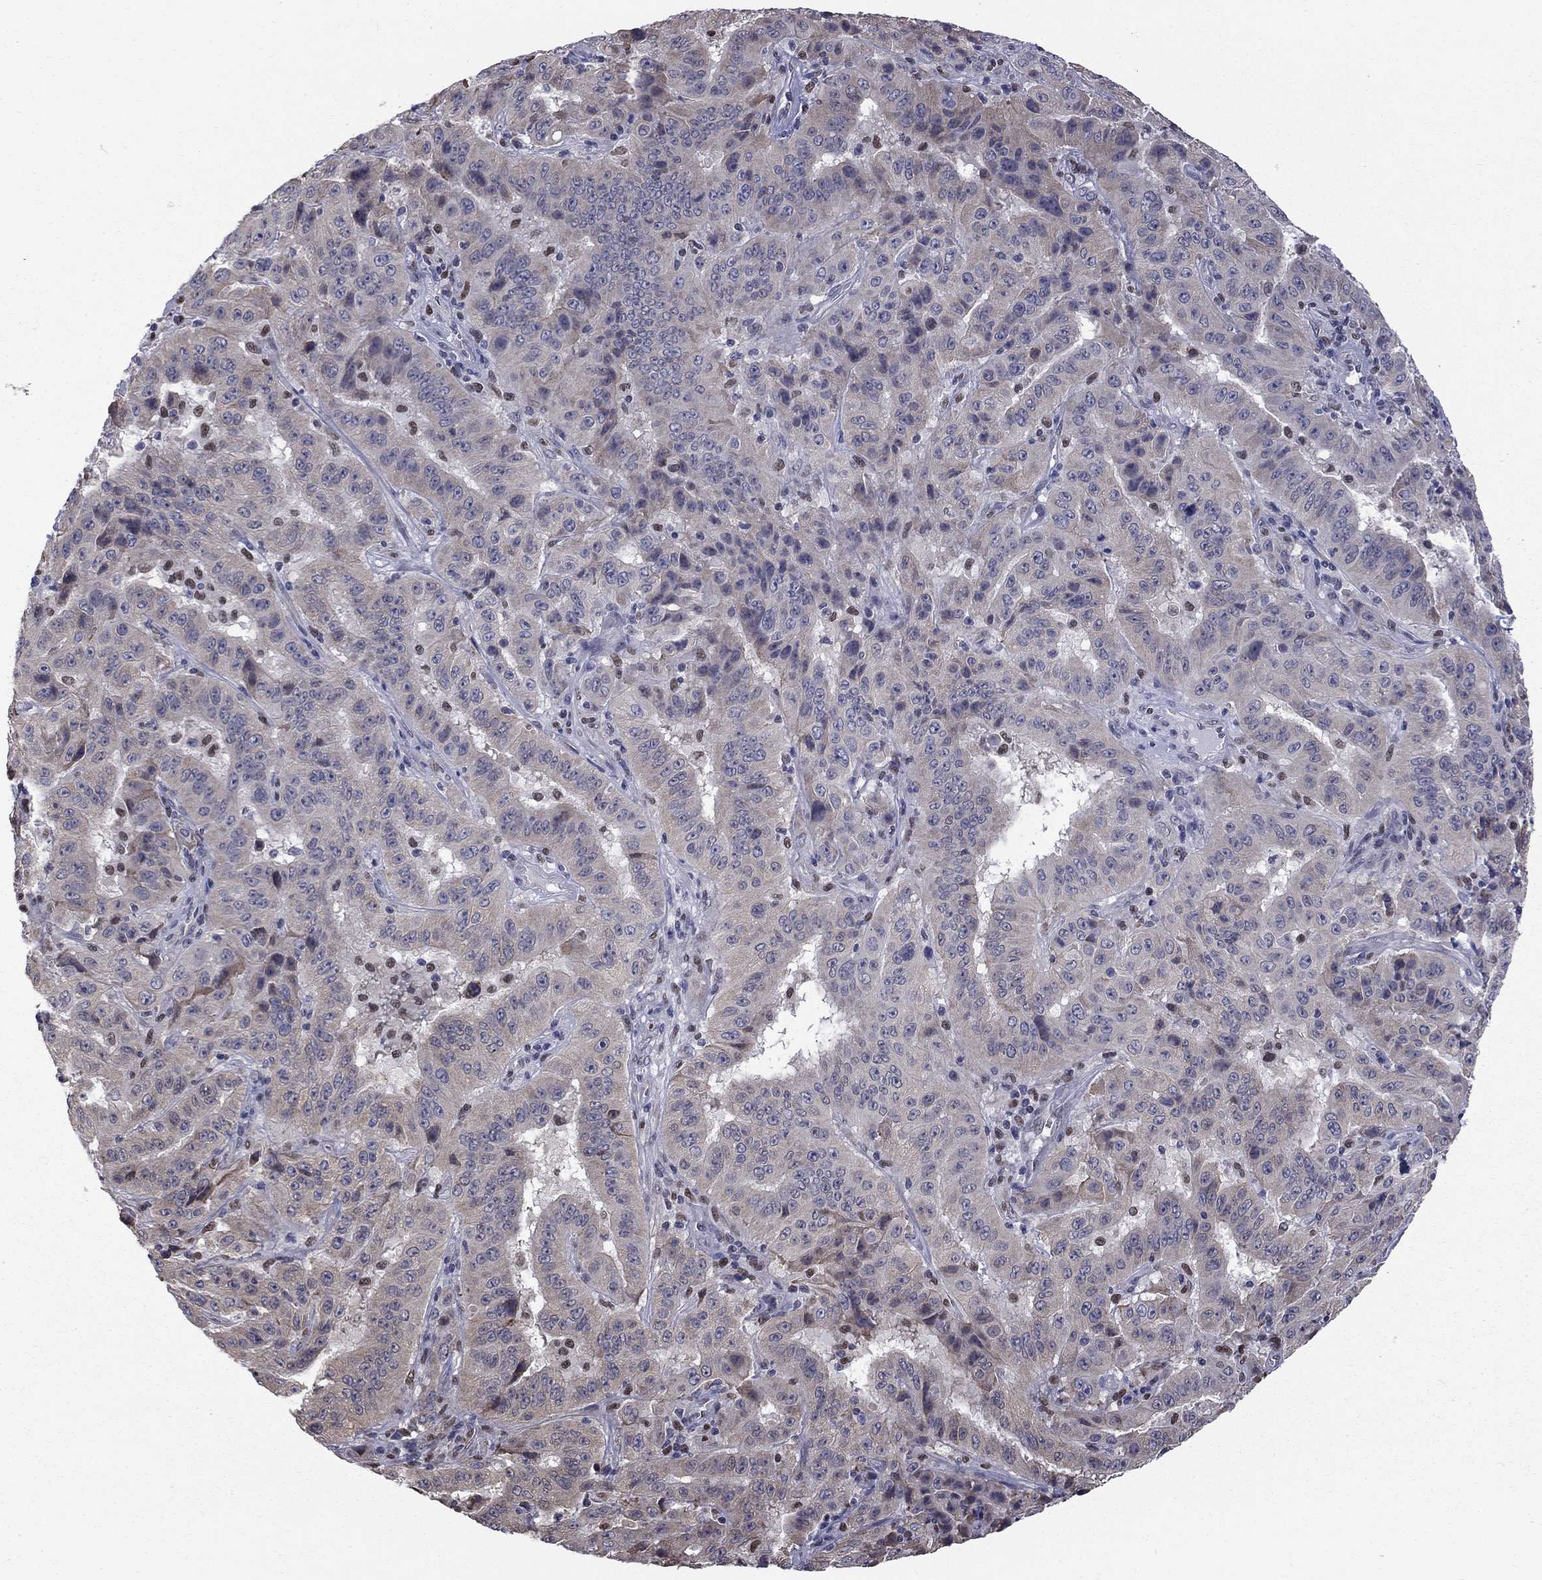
{"staining": {"intensity": "negative", "quantity": "none", "location": "none"}, "tissue": "pancreatic cancer", "cell_type": "Tumor cells", "image_type": "cancer", "snomed": [{"axis": "morphology", "description": "Adenocarcinoma, NOS"}, {"axis": "topography", "description": "Pancreas"}], "caption": "IHC photomicrograph of pancreatic adenocarcinoma stained for a protein (brown), which displays no staining in tumor cells.", "gene": "HSPB2", "patient": {"sex": "male", "age": 63}}